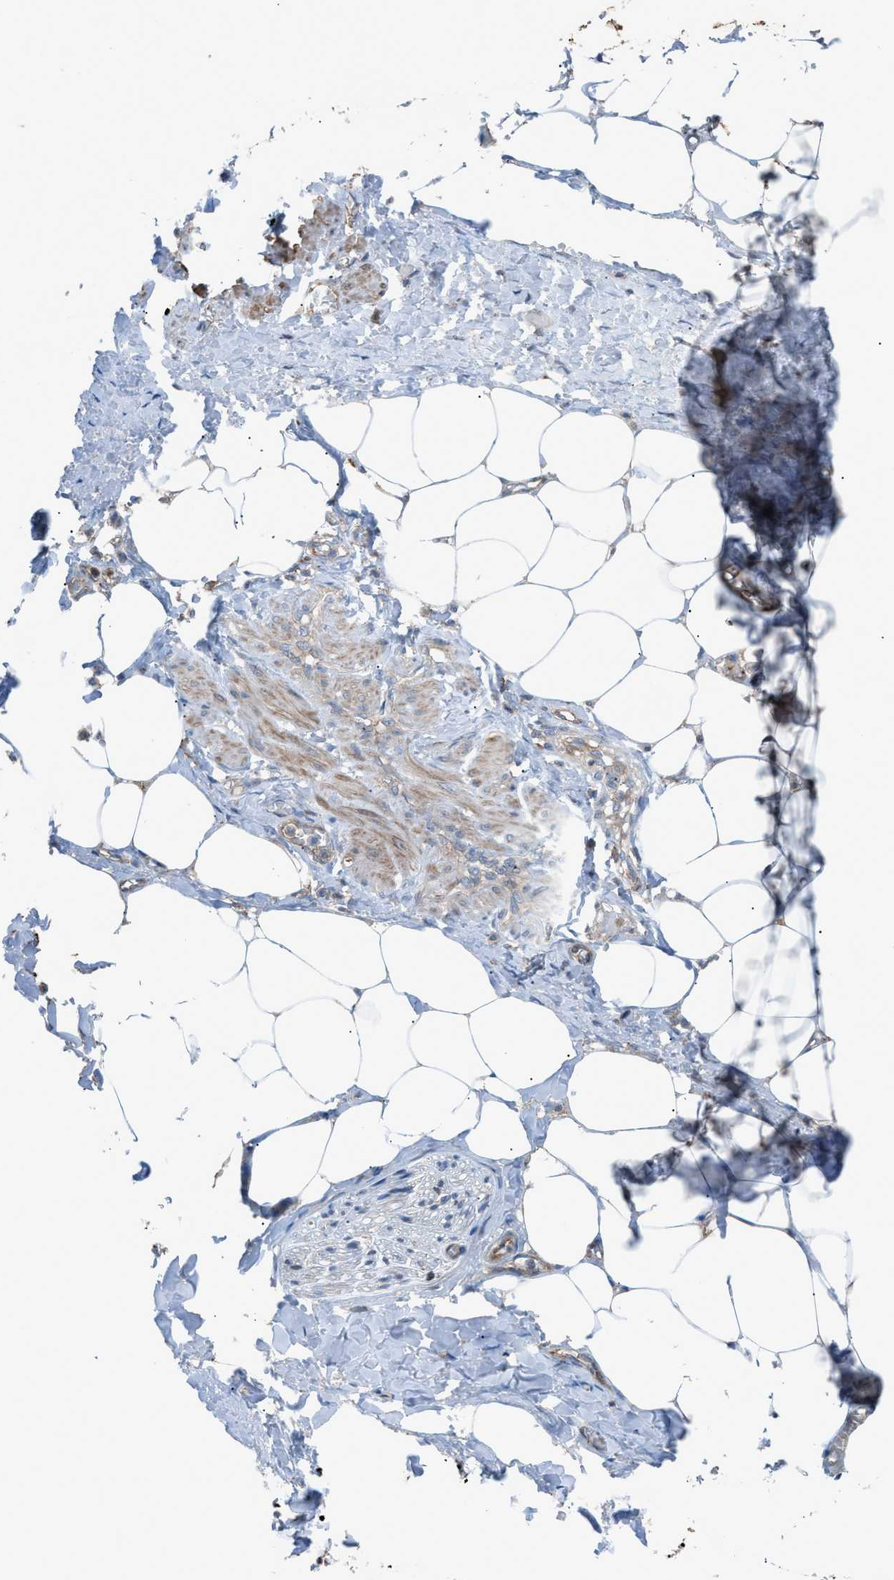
{"staining": {"intensity": "weak", "quantity": ">75%", "location": "cytoplasmic/membranous"}, "tissue": "adipose tissue", "cell_type": "Adipocytes", "image_type": "normal", "snomed": [{"axis": "morphology", "description": "Normal tissue, NOS"}, {"axis": "topography", "description": "Soft tissue"}, {"axis": "topography", "description": "Vascular tissue"}], "caption": "Protein expression analysis of unremarkable human adipose tissue reveals weak cytoplasmic/membranous staining in about >75% of adipocytes.", "gene": "DYRK1A", "patient": {"sex": "female", "age": 35}}